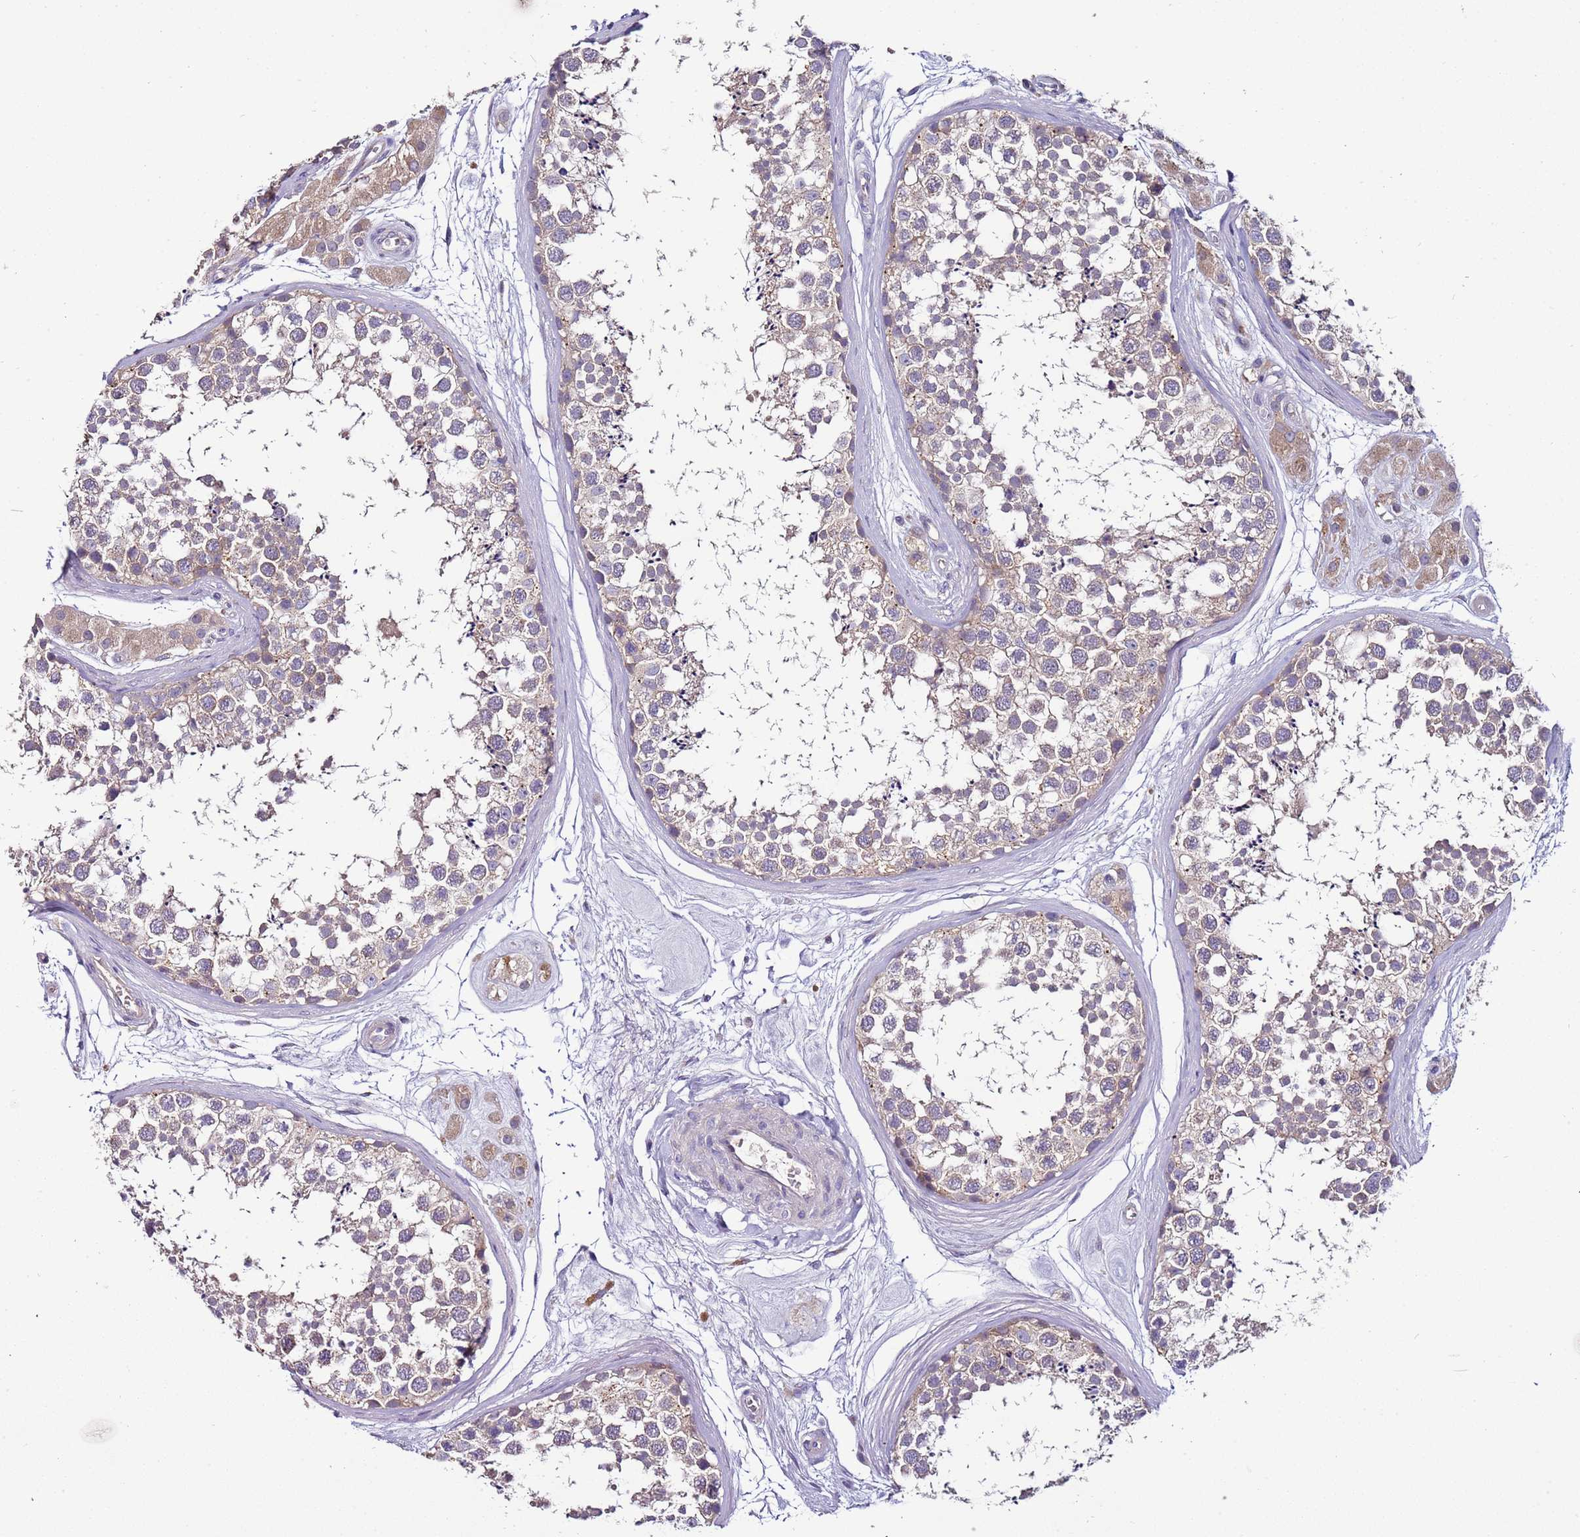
{"staining": {"intensity": "weak", "quantity": "25%-75%", "location": "cytoplasmic/membranous"}, "tissue": "testis", "cell_type": "Cells in seminiferous ducts", "image_type": "normal", "snomed": [{"axis": "morphology", "description": "Normal tissue, NOS"}, {"axis": "topography", "description": "Testis"}], "caption": "The immunohistochemical stain labels weak cytoplasmic/membranous expression in cells in seminiferous ducts of benign testis.", "gene": "FAM20A", "patient": {"sex": "male", "age": 56}}